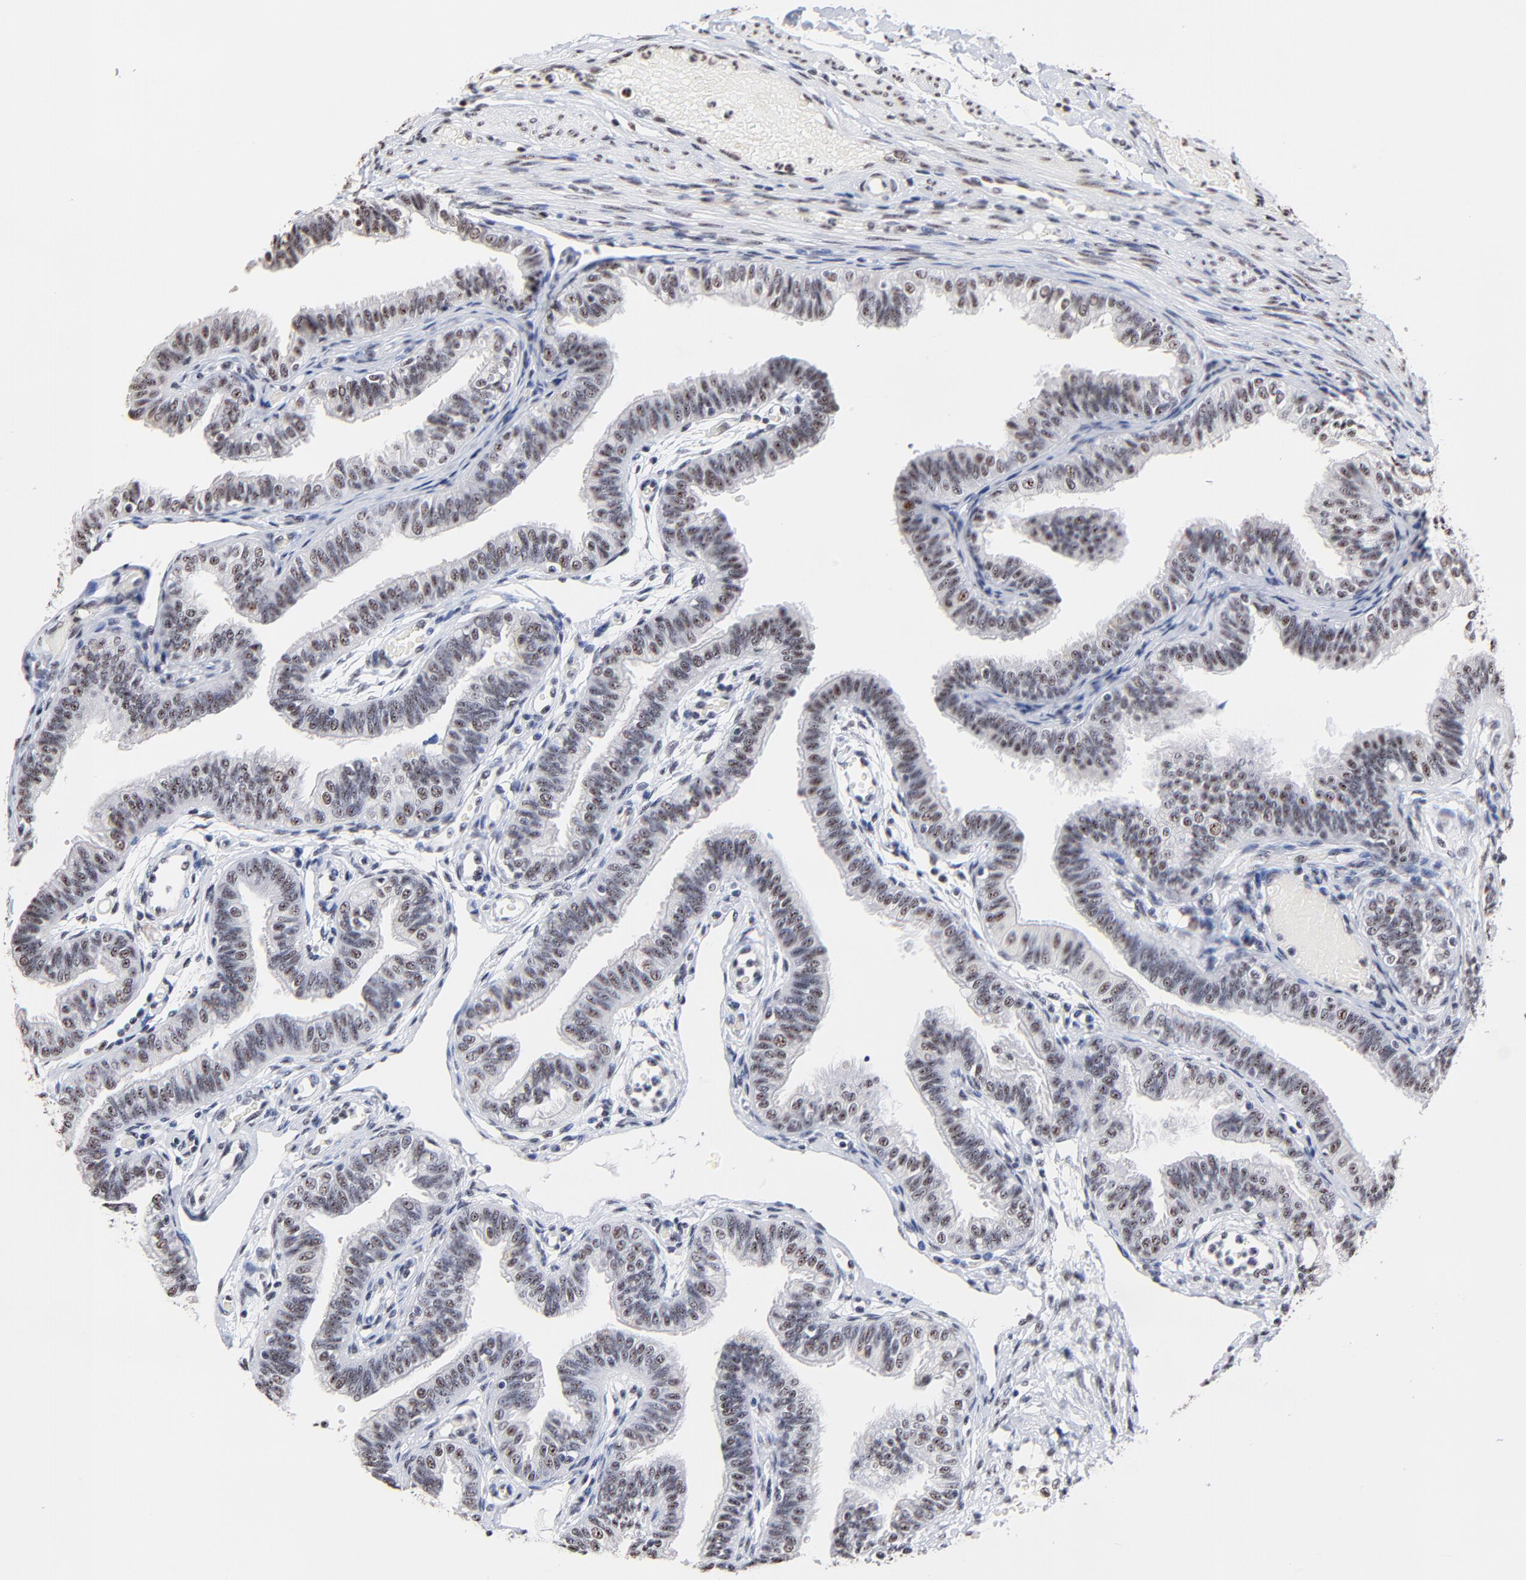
{"staining": {"intensity": "weak", "quantity": "25%-75%", "location": "nuclear"}, "tissue": "fallopian tube", "cell_type": "Glandular cells", "image_type": "normal", "snomed": [{"axis": "morphology", "description": "Normal tissue, NOS"}, {"axis": "morphology", "description": "Dermoid, NOS"}, {"axis": "topography", "description": "Fallopian tube"}], "caption": "Protein expression by immunohistochemistry (IHC) reveals weak nuclear positivity in approximately 25%-75% of glandular cells in benign fallopian tube.", "gene": "MBD4", "patient": {"sex": "female", "age": 33}}